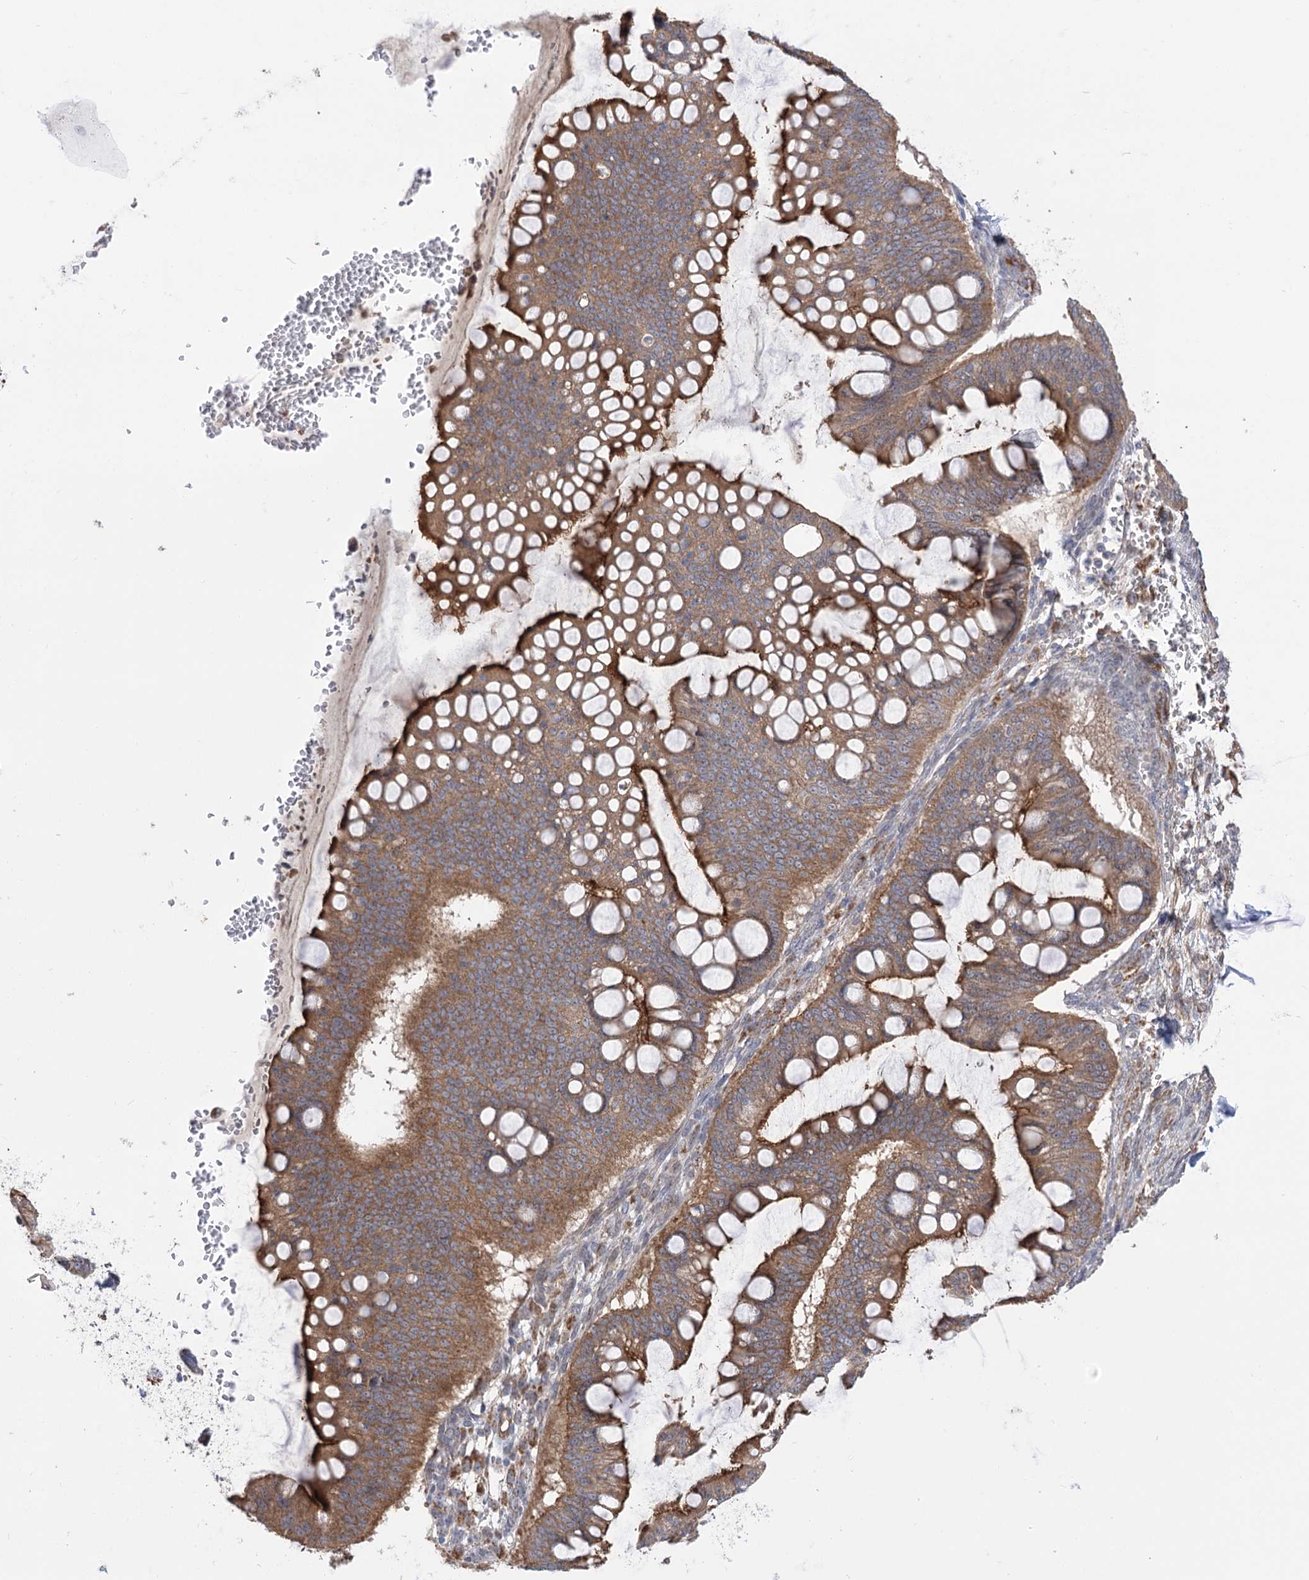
{"staining": {"intensity": "moderate", "quantity": ">75%", "location": "cytoplasmic/membranous"}, "tissue": "ovarian cancer", "cell_type": "Tumor cells", "image_type": "cancer", "snomed": [{"axis": "morphology", "description": "Cystadenocarcinoma, mucinous, NOS"}, {"axis": "topography", "description": "Ovary"}], "caption": "This is a histology image of IHC staining of ovarian cancer (mucinous cystadenocarcinoma), which shows moderate positivity in the cytoplasmic/membranous of tumor cells.", "gene": "ECHDC3", "patient": {"sex": "female", "age": 73}}